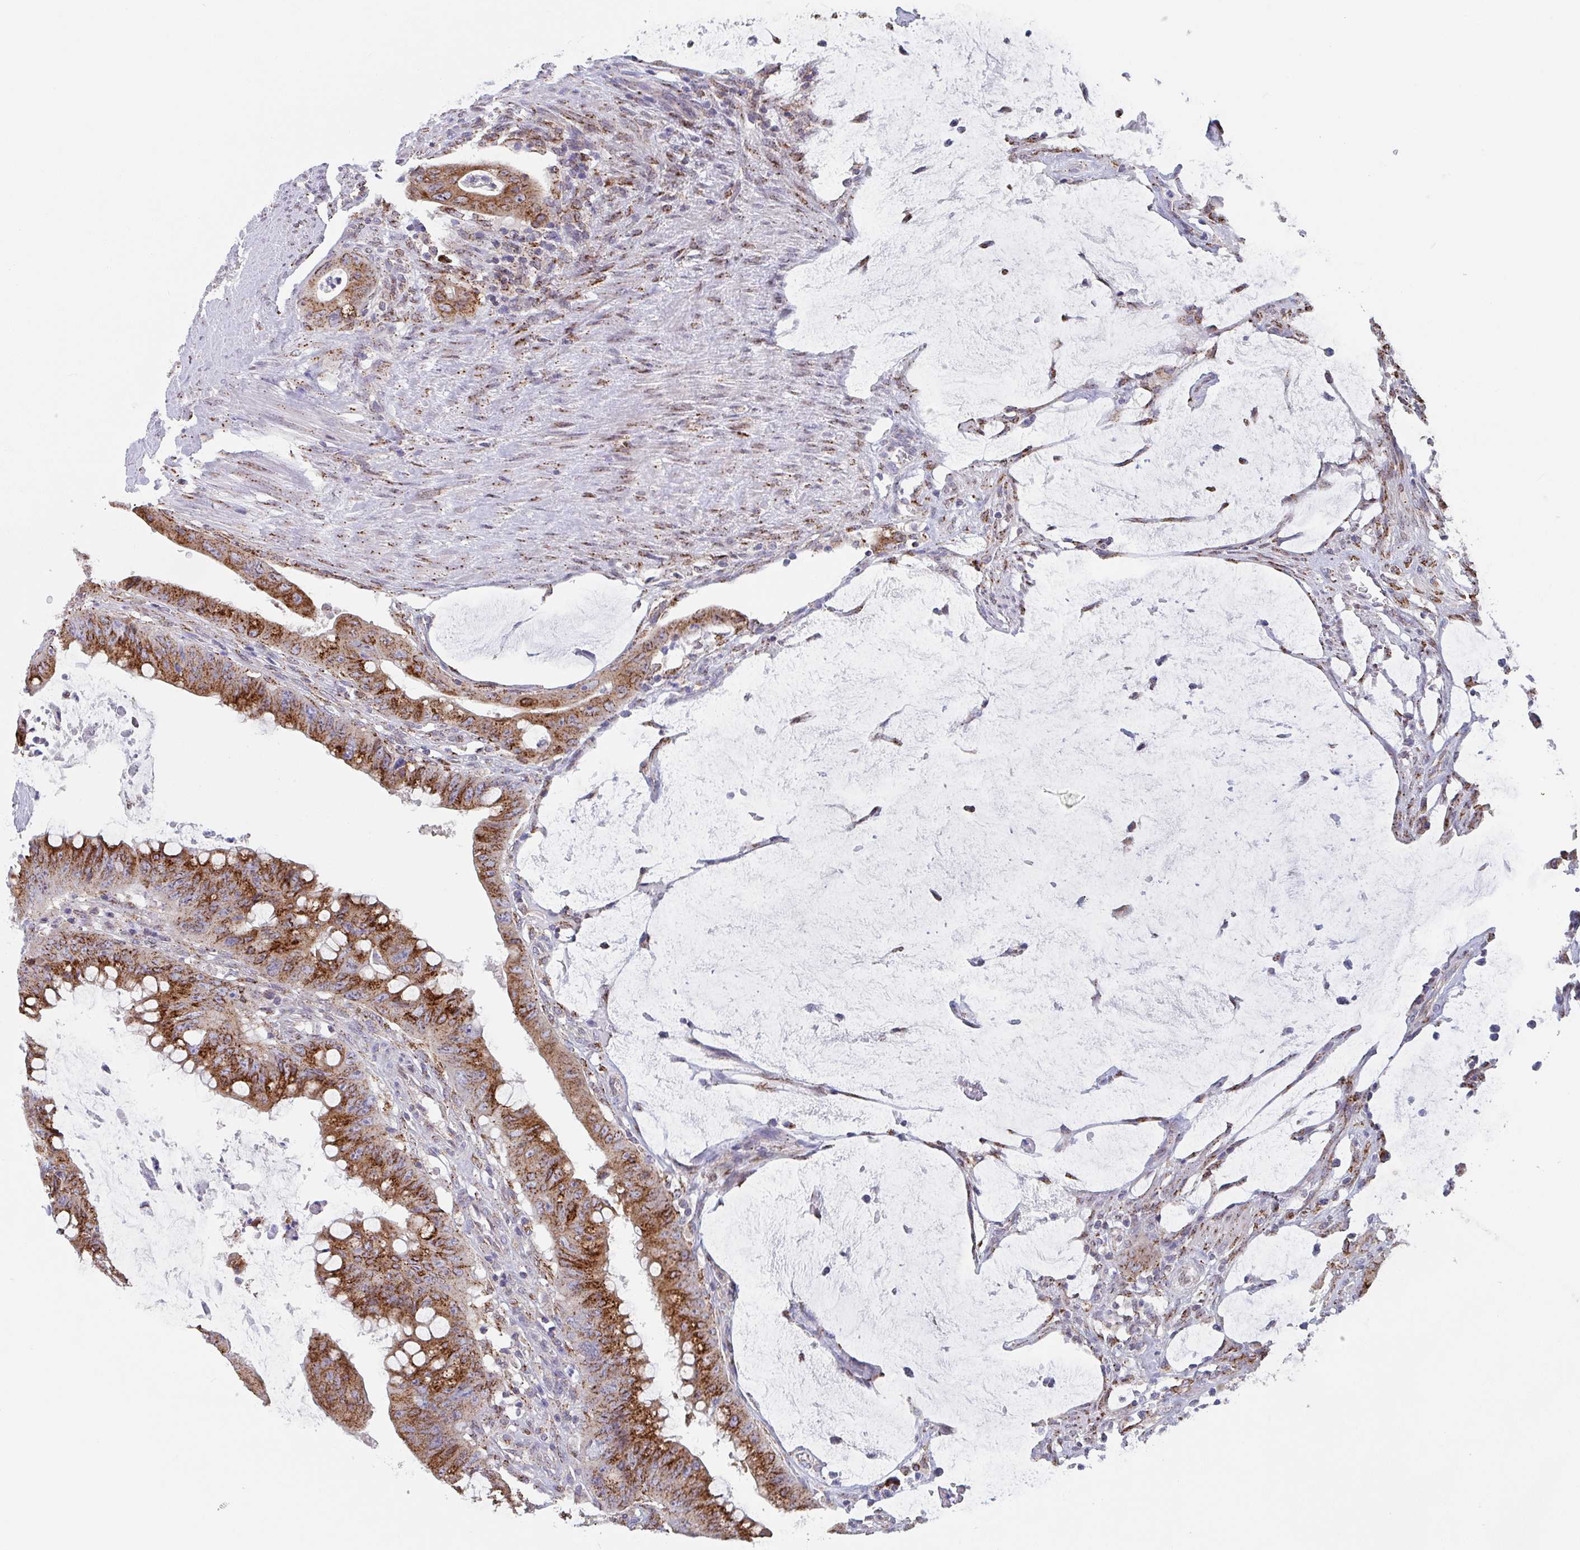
{"staining": {"intensity": "strong", "quantity": ">75%", "location": "cytoplasmic/membranous"}, "tissue": "colorectal cancer", "cell_type": "Tumor cells", "image_type": "cancer", "snomed": [{"axis": "morphology", "description": "Adenocarcinoma, NOS"}, {"axis": "topography", "description": "Rectum"}], "caption": "Immunohistochemistry (IHC) of human colorectal cancer reveals high levels of strong cytoplasmic/membranous positivity in about >75% of tumor cells.", "gene": "PROSER3", "patient": {"sex": "male", "age": 78}}